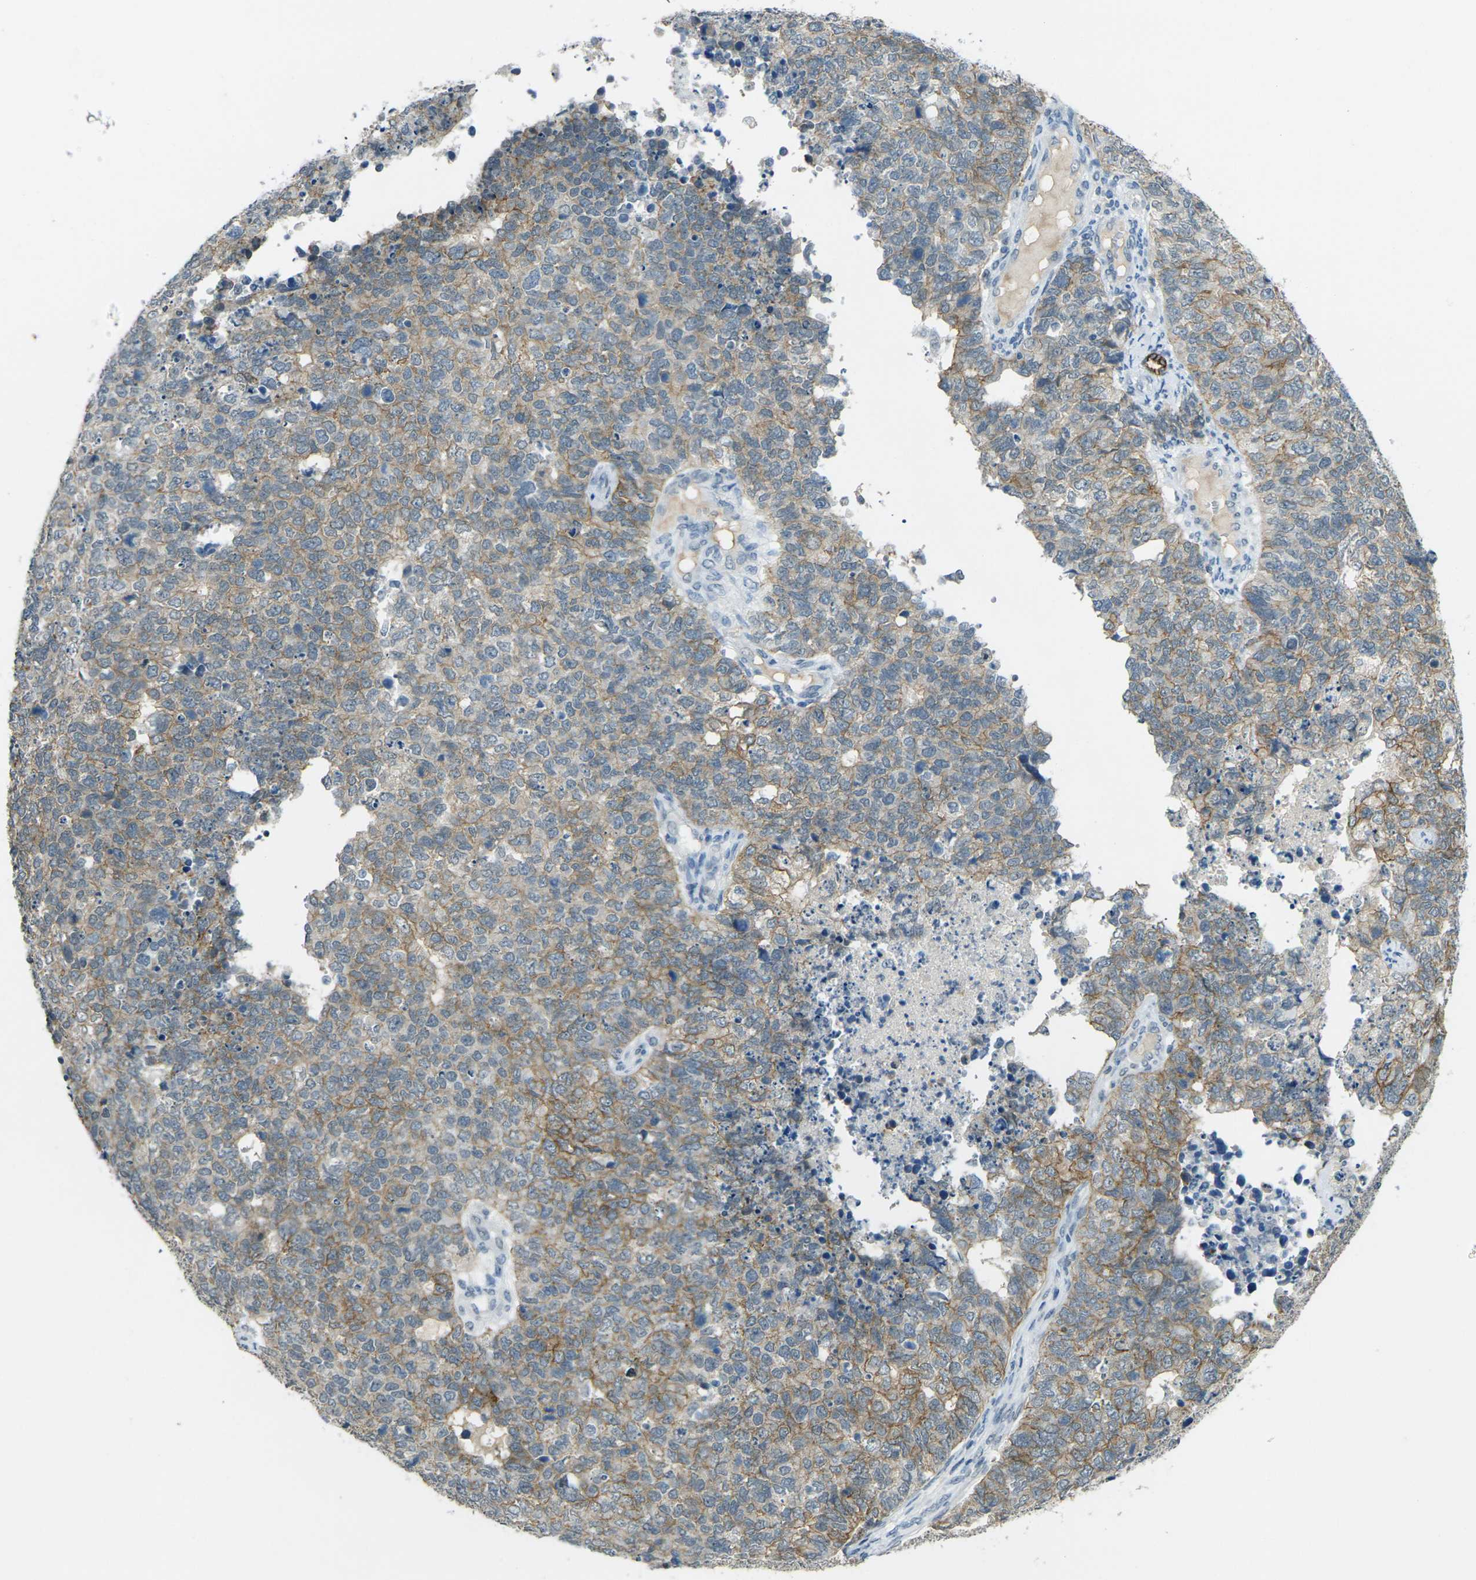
{"staining": {"intensity": "moderate", "quantity": "<25%", "location": "cytoplasmic/membranous"}, "tissue": "cervical cancer", "cell_type": "Tumor cells", "image_type": "cancer", "snomed": [{"axis": "morphology", "description": "Squamous cell carcinoma, NOS"}, {"axis": "topography", "description": "Cervix"}], "caption": "IHC of human cervical cancer (squamous cell carcinoma) reveals low levels of moderate cytoplasmic/membranous expression in about <25% of tumor cells.", "gene": "SPTBN2", "patient": {"sex": "female", "age": 63}}